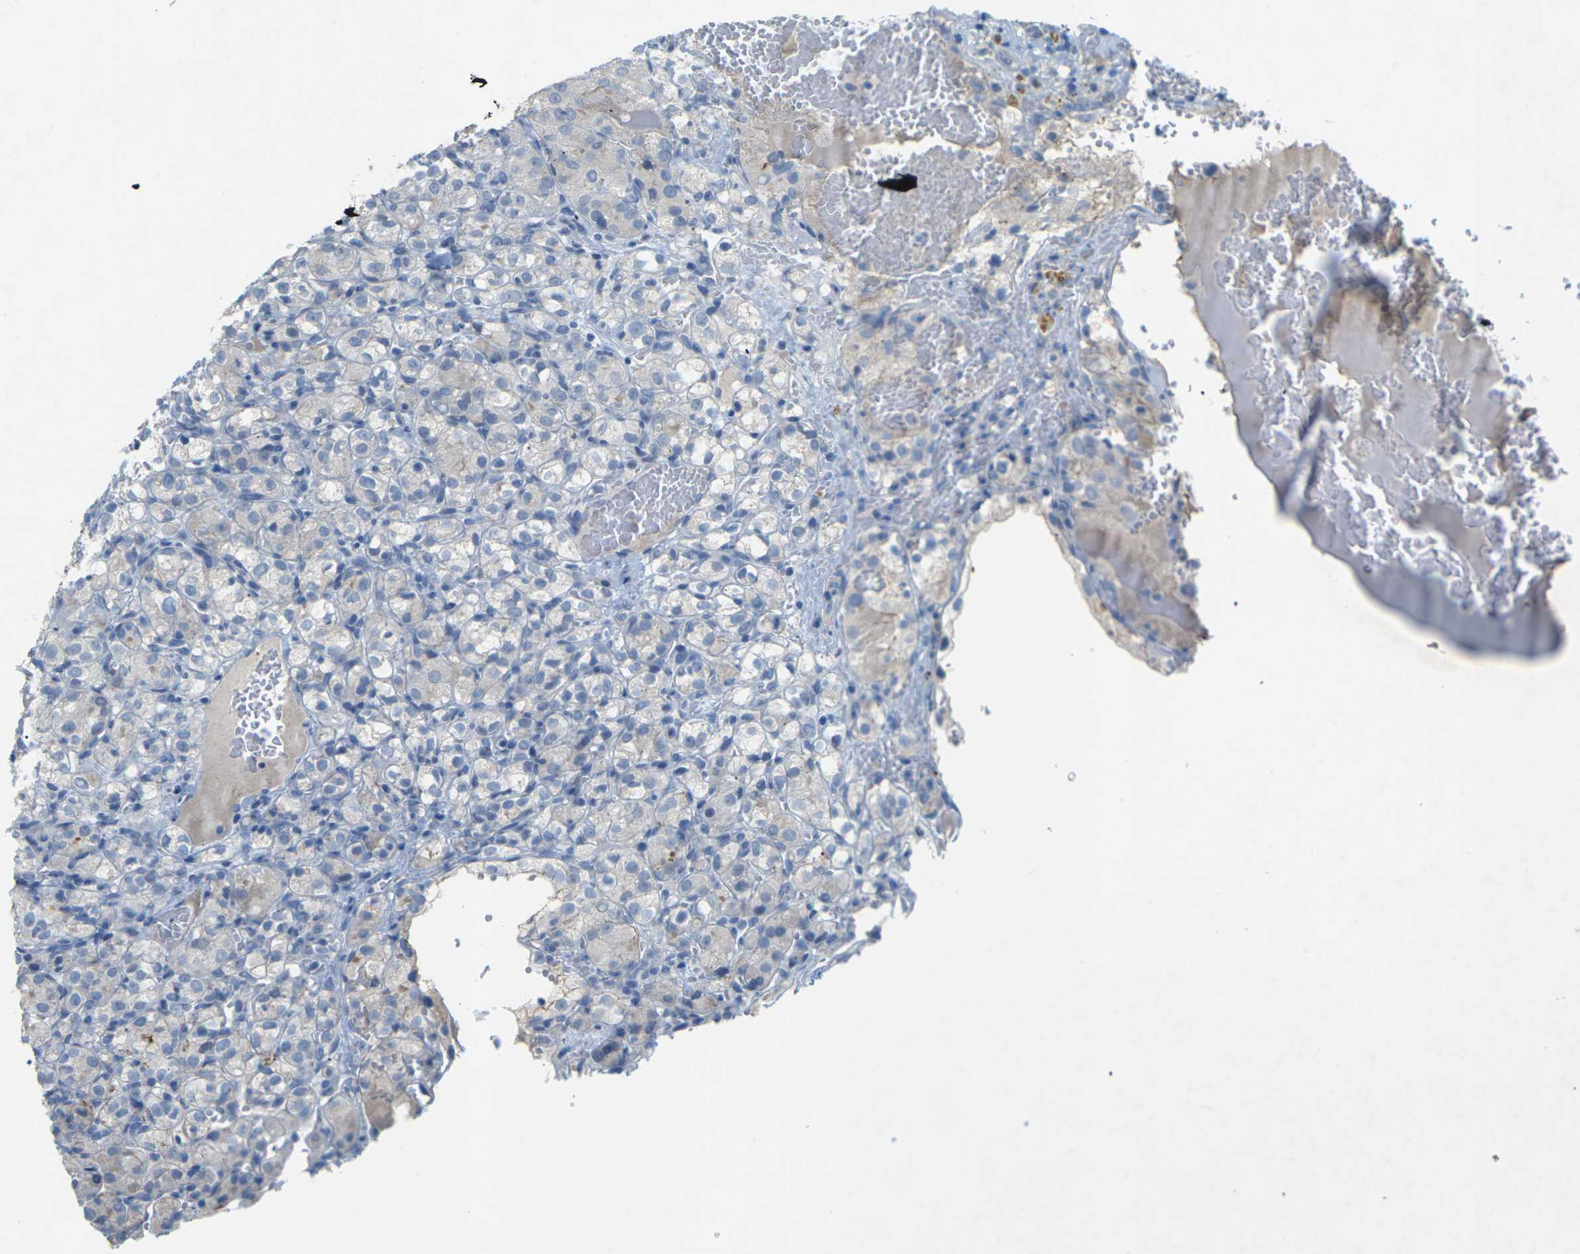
{"staining": {"intensity": "negative", "quantity": "none", "location": "none"}, "tissue": "renal cancer", "cell_type": "Tumor cells", "image_type": "cancer", "snomed": [{"axis": "morphology", "description": "Normal tissue, NOS"}, {"axis": "morphology", "description": "Adenocarcinoma, NOS"}, {"axis": "topography", "description": "Kidney"}], "caption": "Histopathology image shows no significant protein expression in tumor cells of renal cancer (adenocarcinoma). Brightfield microscopy of immunohistochemistry stained with DAB (3,3'-diaminobenzidine) (brown) and hematoxylin (blue), captured at high magnification.", "gene": "CLDN3", "patient": {"sex": "male", "age": 61}}